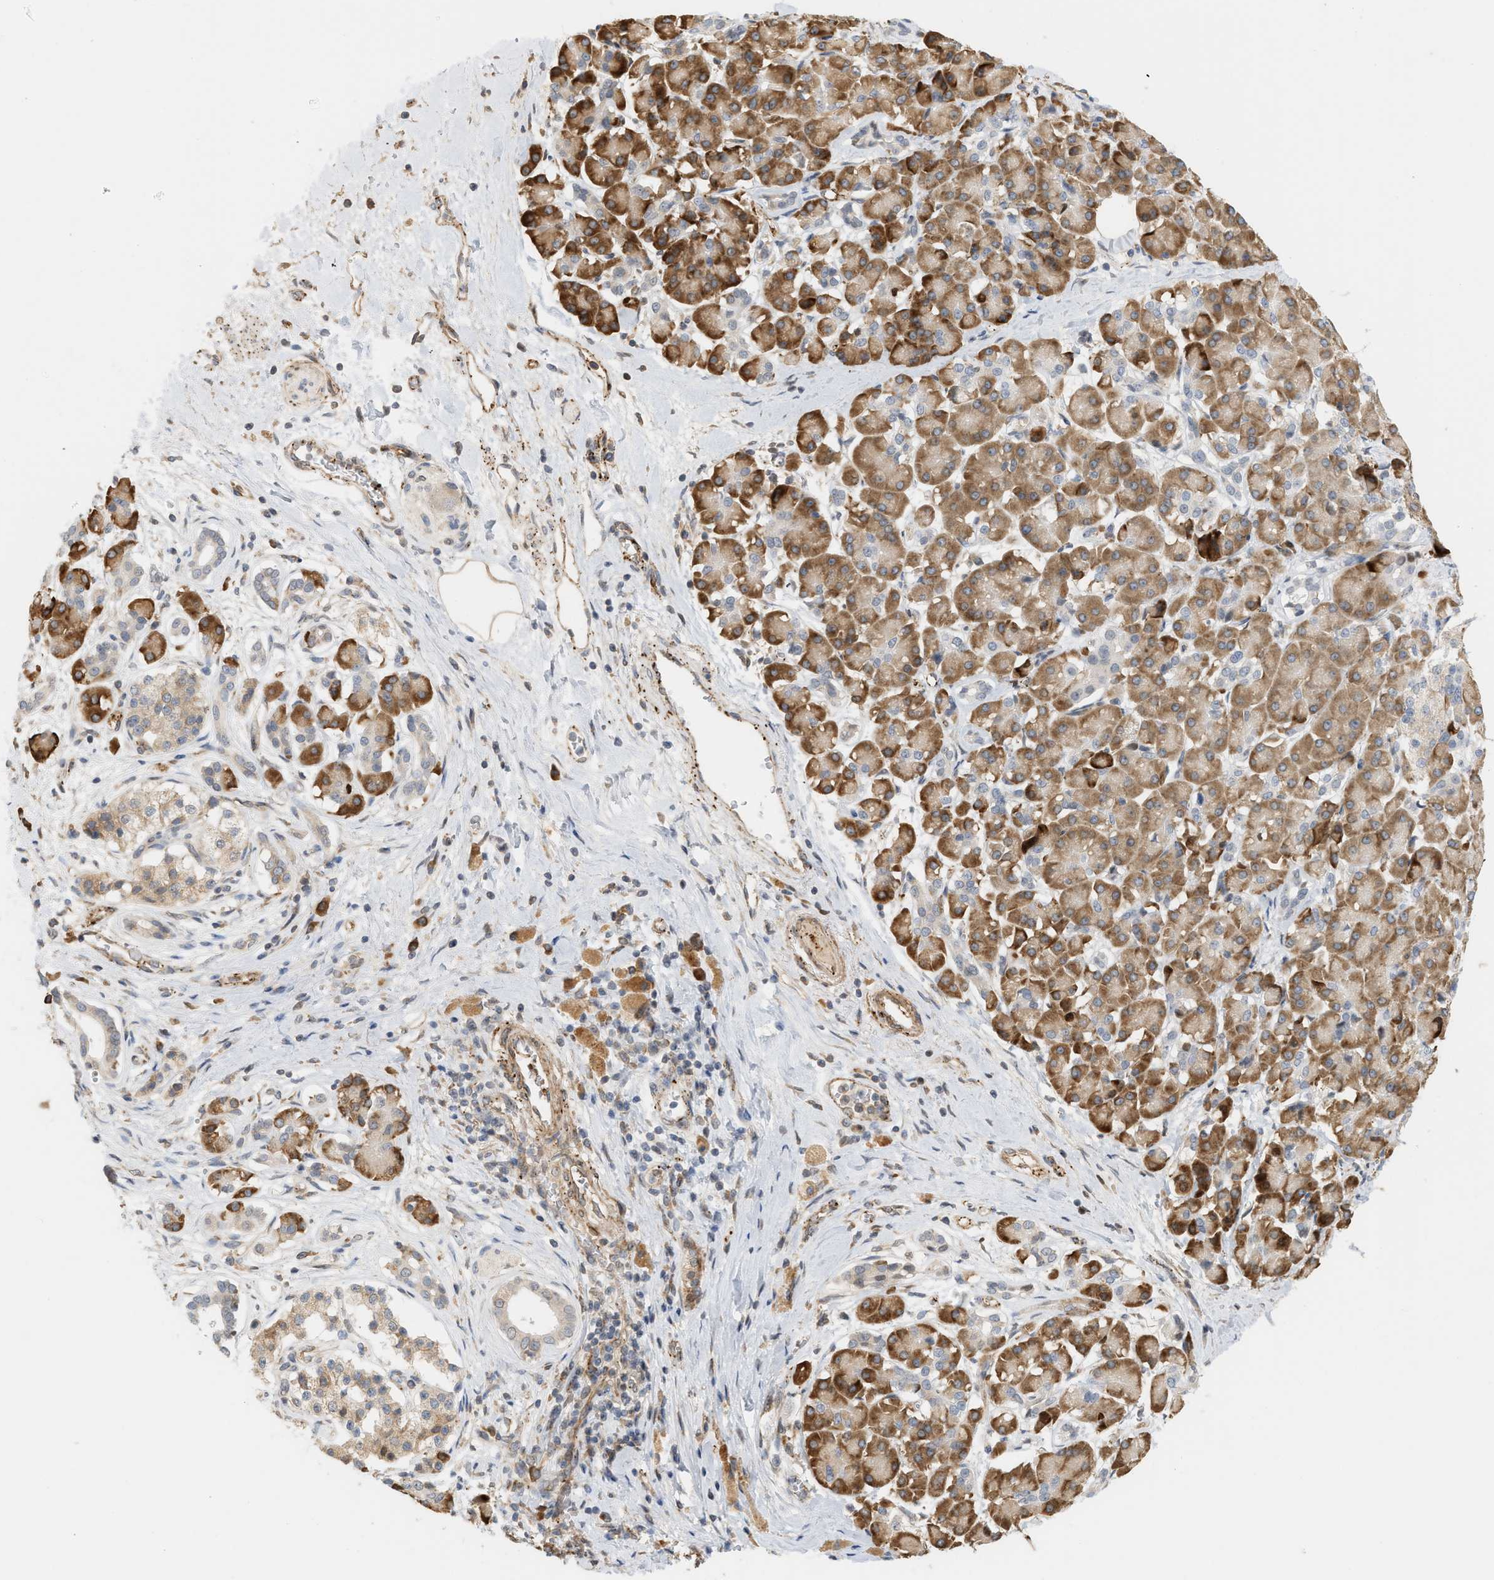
{"staining": {"intensity": "weak", "quantity": "25%-75%", "location": "cytoplasmic/membranous"}, "tissue": "pancreatic cancer", "cell_type": "Tumor cells", "image_type": "cancer", "snomed": [{"axis": "morphology", "description": "Adenocarcinoma, NOS"}, {"axis": "topography", "description": "Pancreas"}], "caption": "The photomicrograph exhibits a brown stain indicating the presence of a protein in the cytoplasmic/membranous of tumor cells in pancreatic adenocarcinoma.", "gene": "SVOP", "patient": {"sex": "male", "age": 55}}